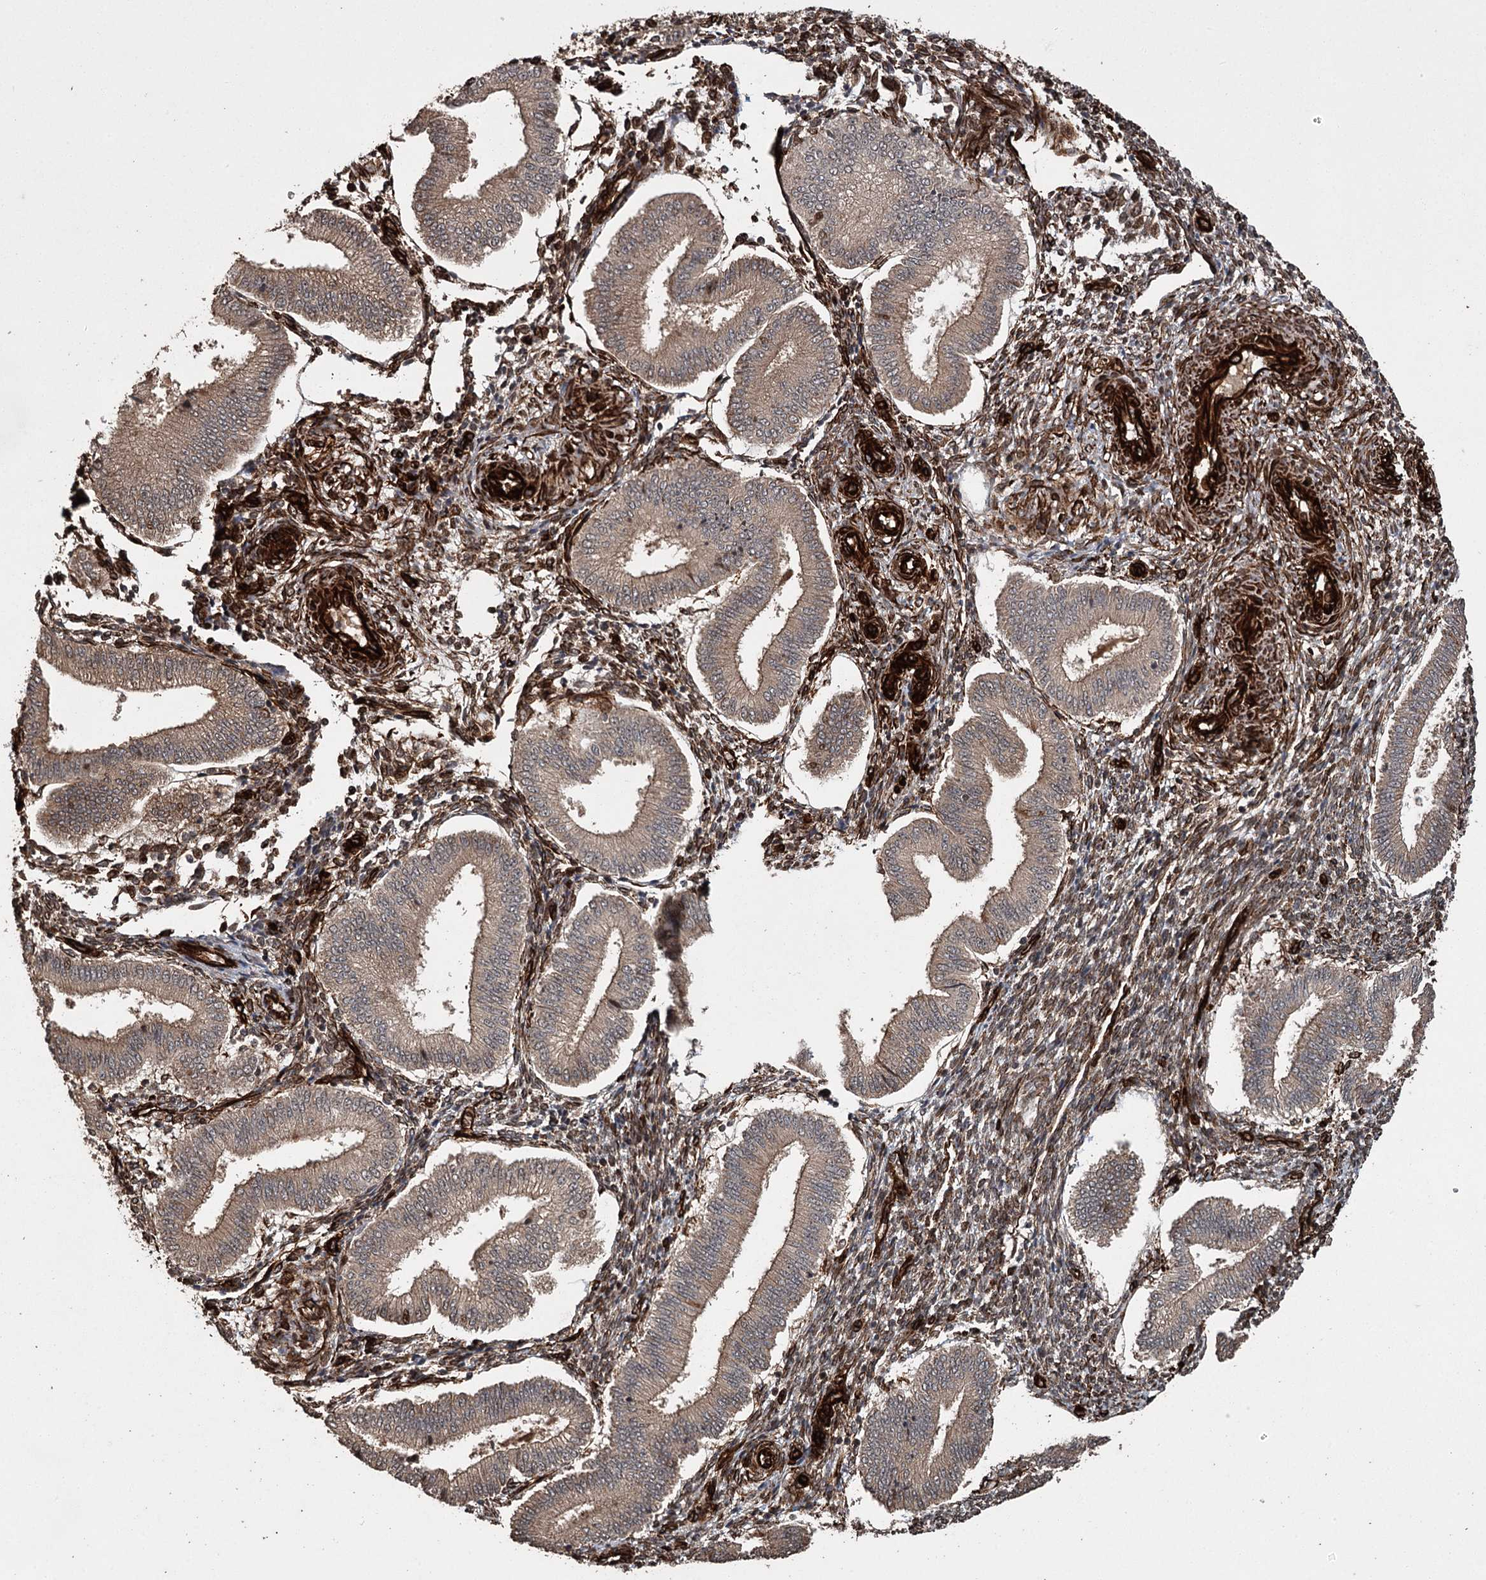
{"staining": {"intensity": "moderate", "quantity": "25%-75%", "location": "cytoplasmic/membranous"}, "tissue": "endometrium", "cell_type": "Cells in endometrial stroma", "image_type": "normal", "snomed": [{"axis": "morphology", "description": "Normal tissue, NOS"}, {"axis": "topography", "description": "Endometrium"}], "caption": "The image exhibits a brown stain indicating the presence of a protein in the cytoplasmic/membranous of cells in endometrial stroma in endometrium.", "gene": "RPAP3", "patient": {"sex": "female", "age": 39}}